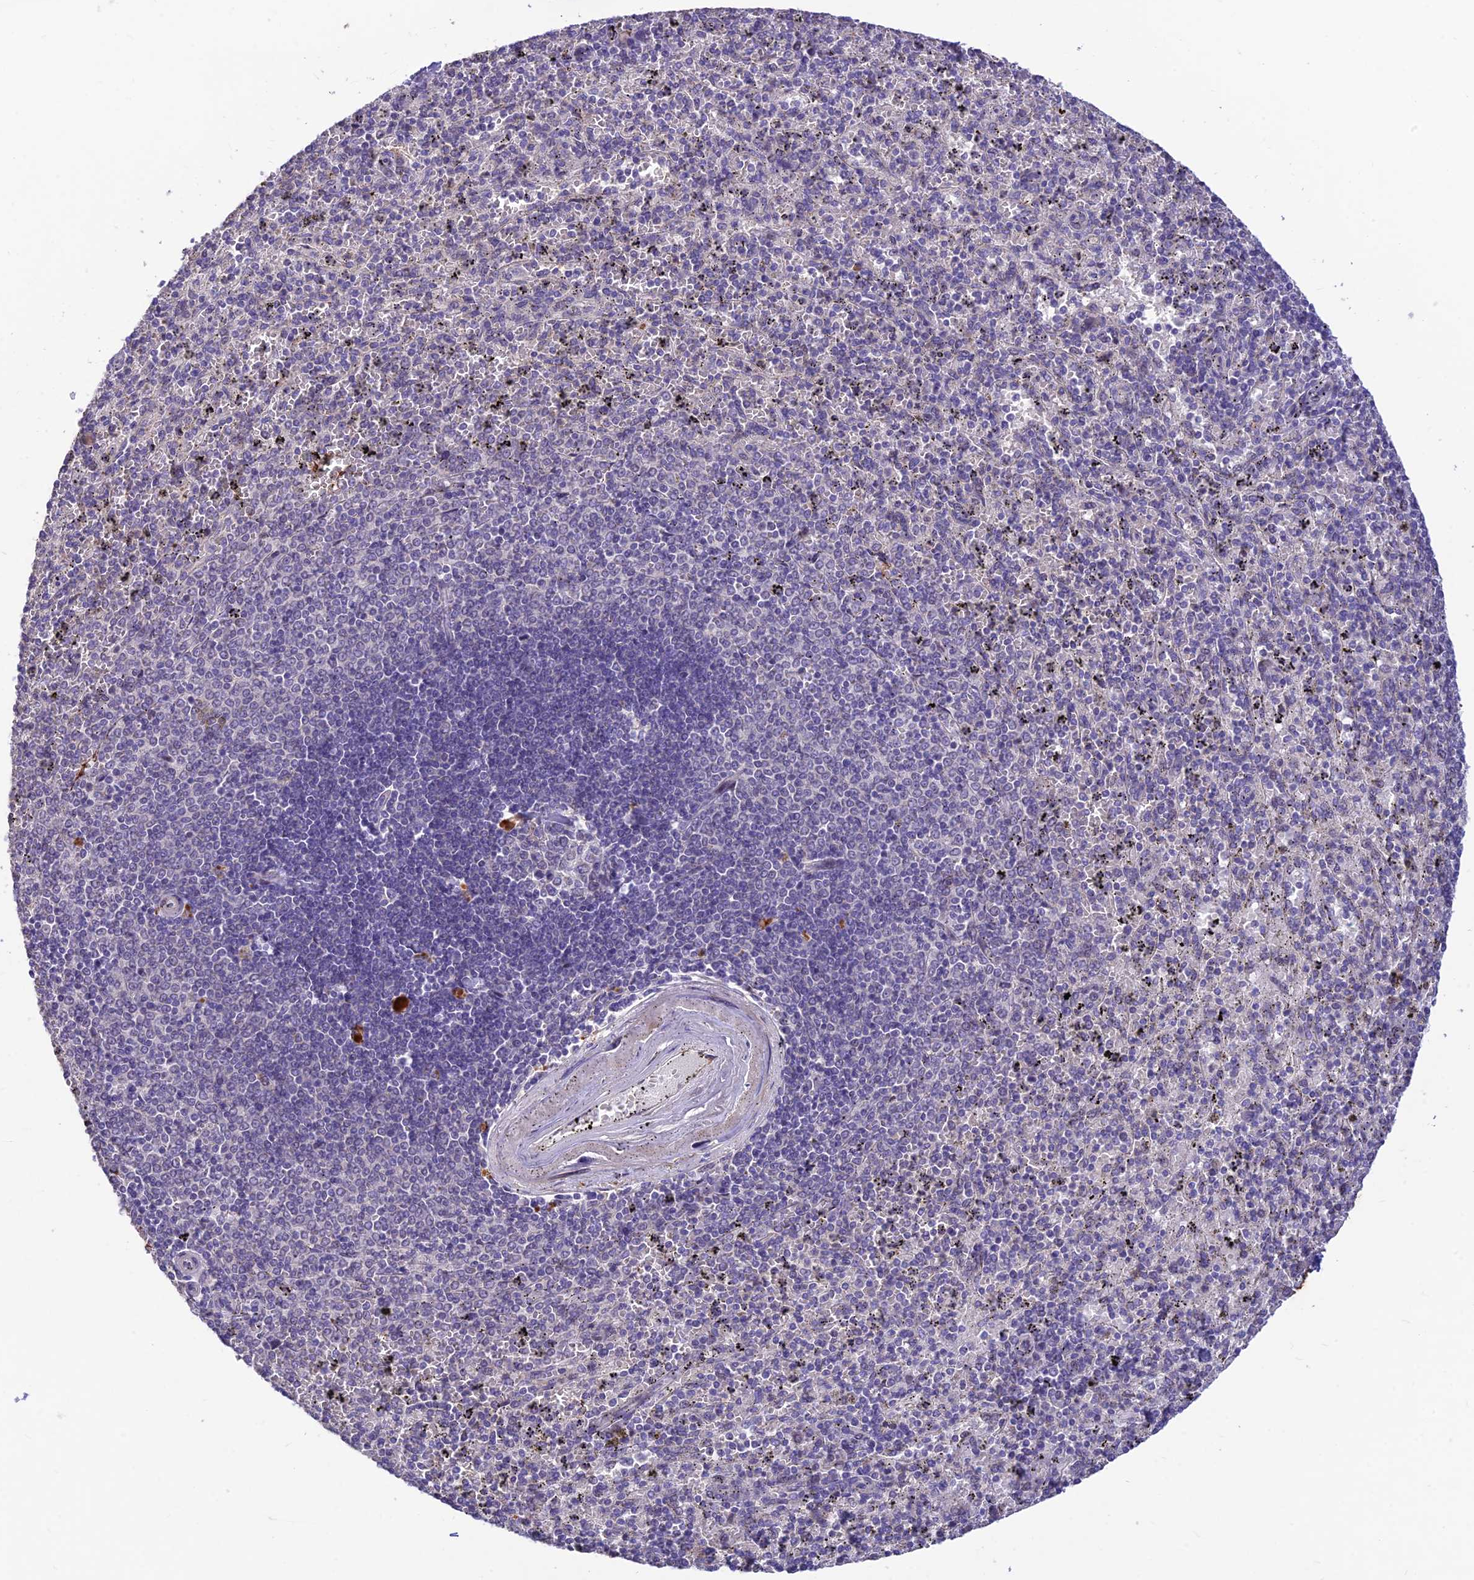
{"staining": {"intensity": "negative", "quantity": "none", "location": "none"}, "tissue": "spleen", "cell_type": "Cells in red pulp", "image_type": "normal", "snomed": [{"axis": "morphology", "description": "Normal tissue, NOS"}, {"axis": "topography", "description": "Spleen"}], "caption": "High magnification brightfield microscopy of unremarkable spleen stained with DAB (brown) and counterstained with hematoxylin (blue): cells in red pulp show no significant positivity. Brightfield microscopy of IHC stained with DAB (3,3'-diaminobenzidine) (brown) and hematoxylin (blue), captured at high magnification.", "gene": "ASPDH", "patient": {"sex": "male", "age": 82}}